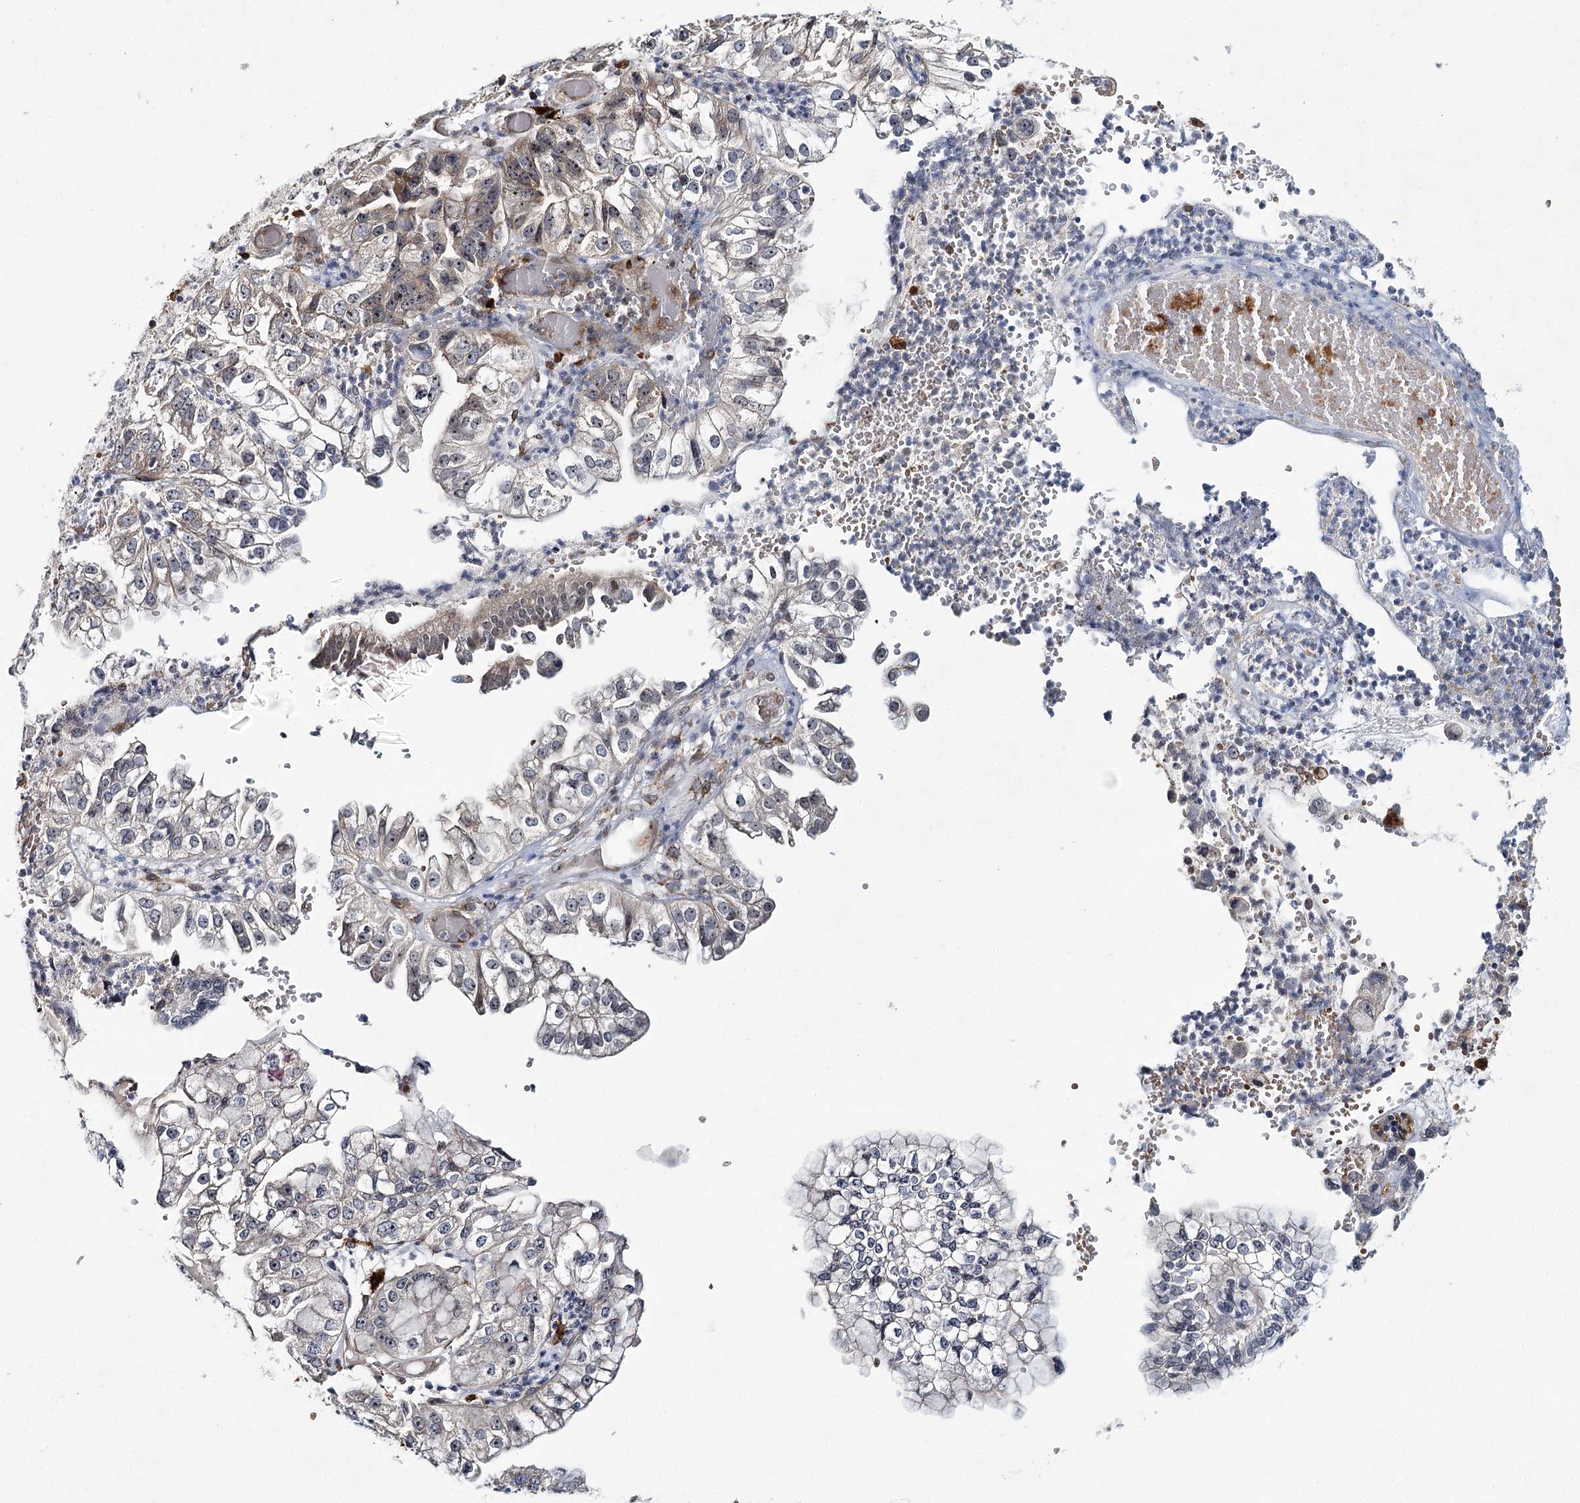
{"staining": {"intensity": "negative", "quantity": "none", "location": "none"}, "tissue": "liver cancer", "cell_type": "Tumor cells", "image_type": "cancer", "snomed": [{"axis": "morphology", "description": "Cholangiocarcinoma"}, {"axis": "topography", "description": "Liver"}], "caption": "Immunohistochemistry (IHC) image of neoplastic tissue: human liver cancer (cholangiocarcinoma) stained with DAB shows no significant protein staining in tumor cells. (DAB immunohistochemistry visualized using brightfield microscopy, high magnification).", "gene": "WDR36", "patient": {"sex": "female", "age": 79}}